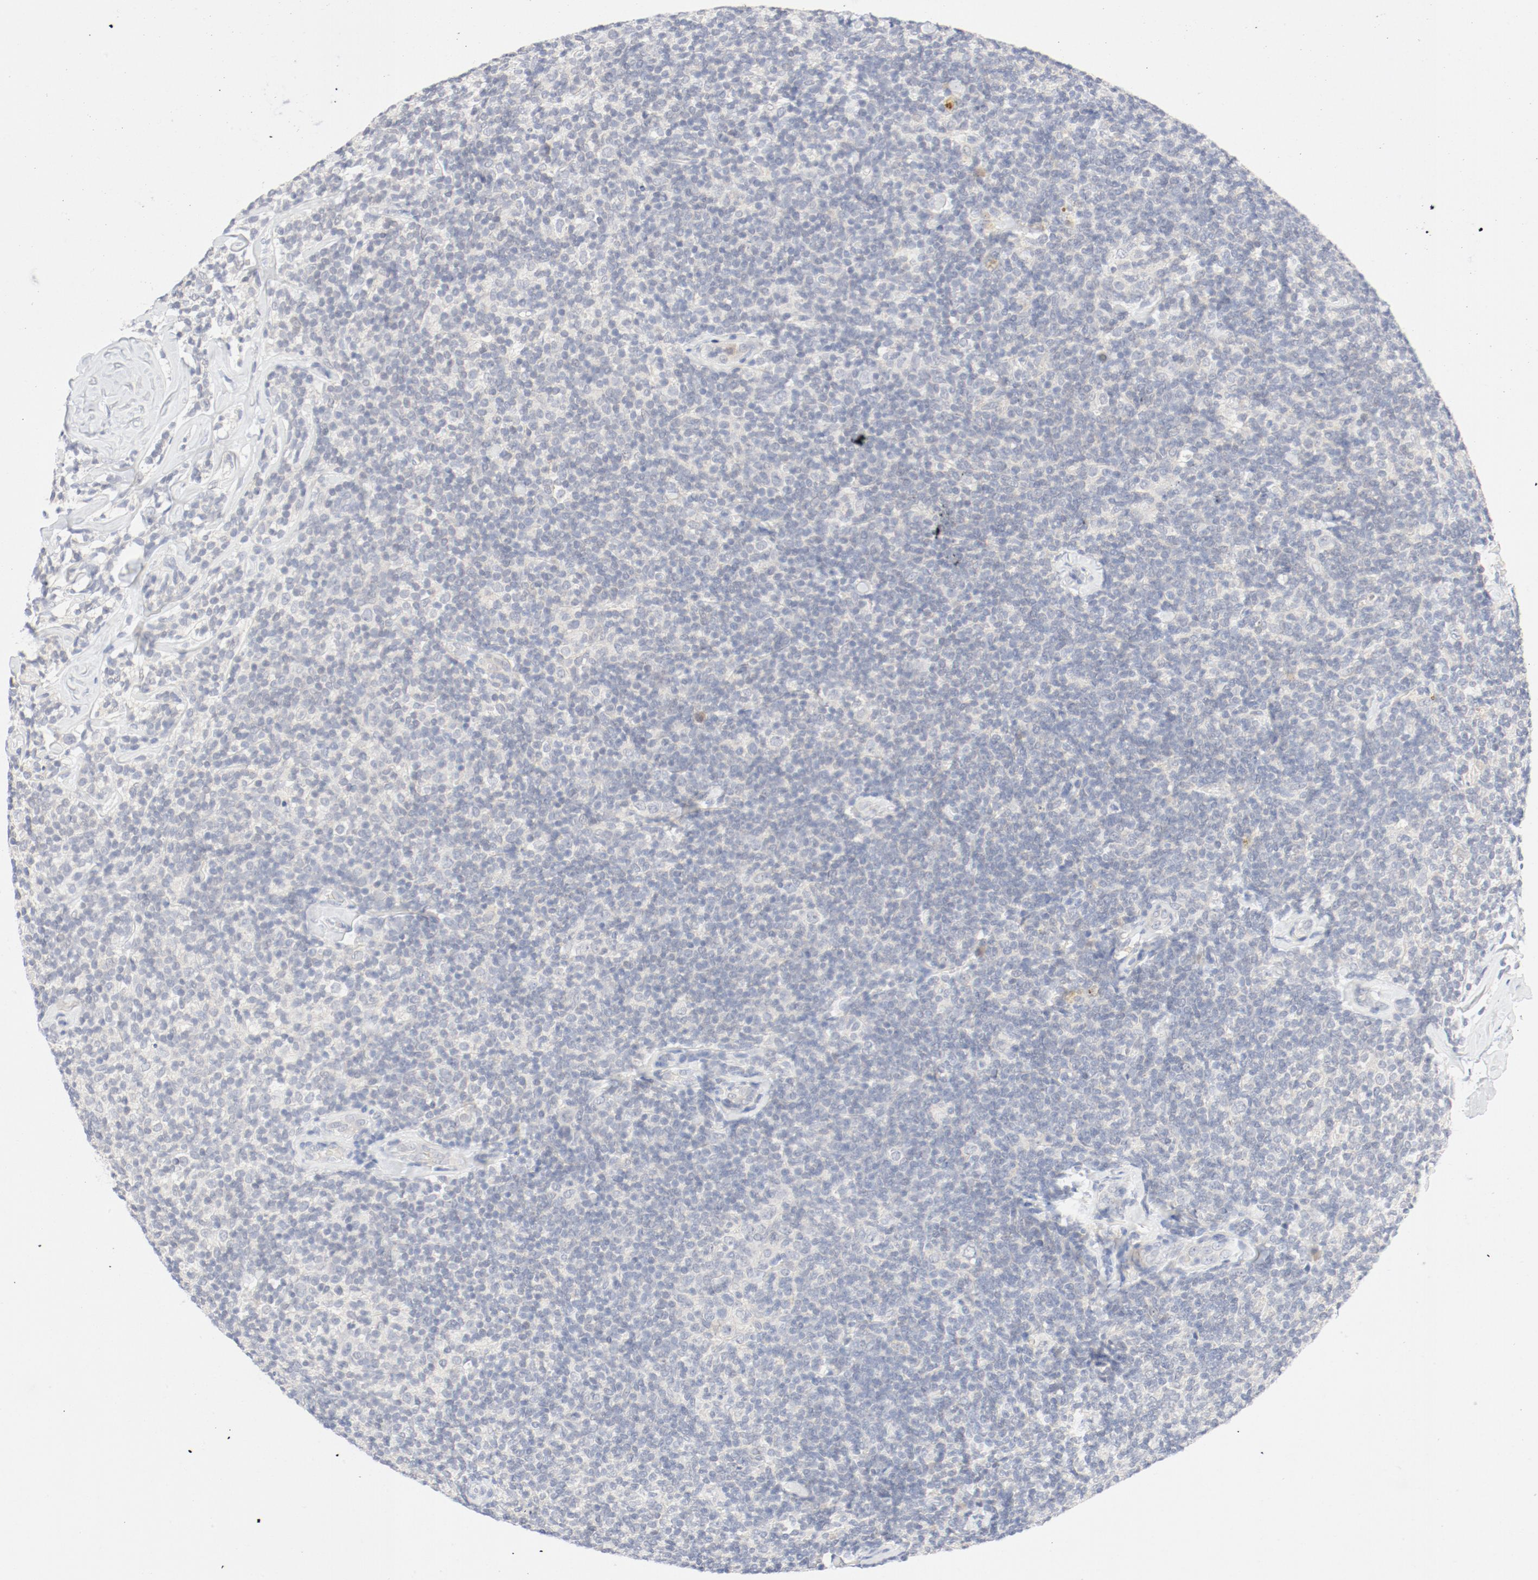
{"staining": {"intensity": "negative", "quantity": "none", "location": "none"}, "tissue": "lymphoma", "cell_type": "Tumor cells", "image_type": "cancer", "snomed": [{"axis": "morphology", "description": "Malignant lymphoma, non-Hodgkin's type, Low grade"}, {"axis": "topography", "description": "Lymph node"}], "caption": "The IHC micrograph has no significant expression in tumor cells of lymphoma tissue. The staining was performed using DAB (3,3'-diaminobenzidine) to visualize the protein expression in brown, while the nuclei were stained in blue with hematoxylin (Magnification: 20x).", "gene": "PGM1", "patient": {"sex": "female", "age": 56}}